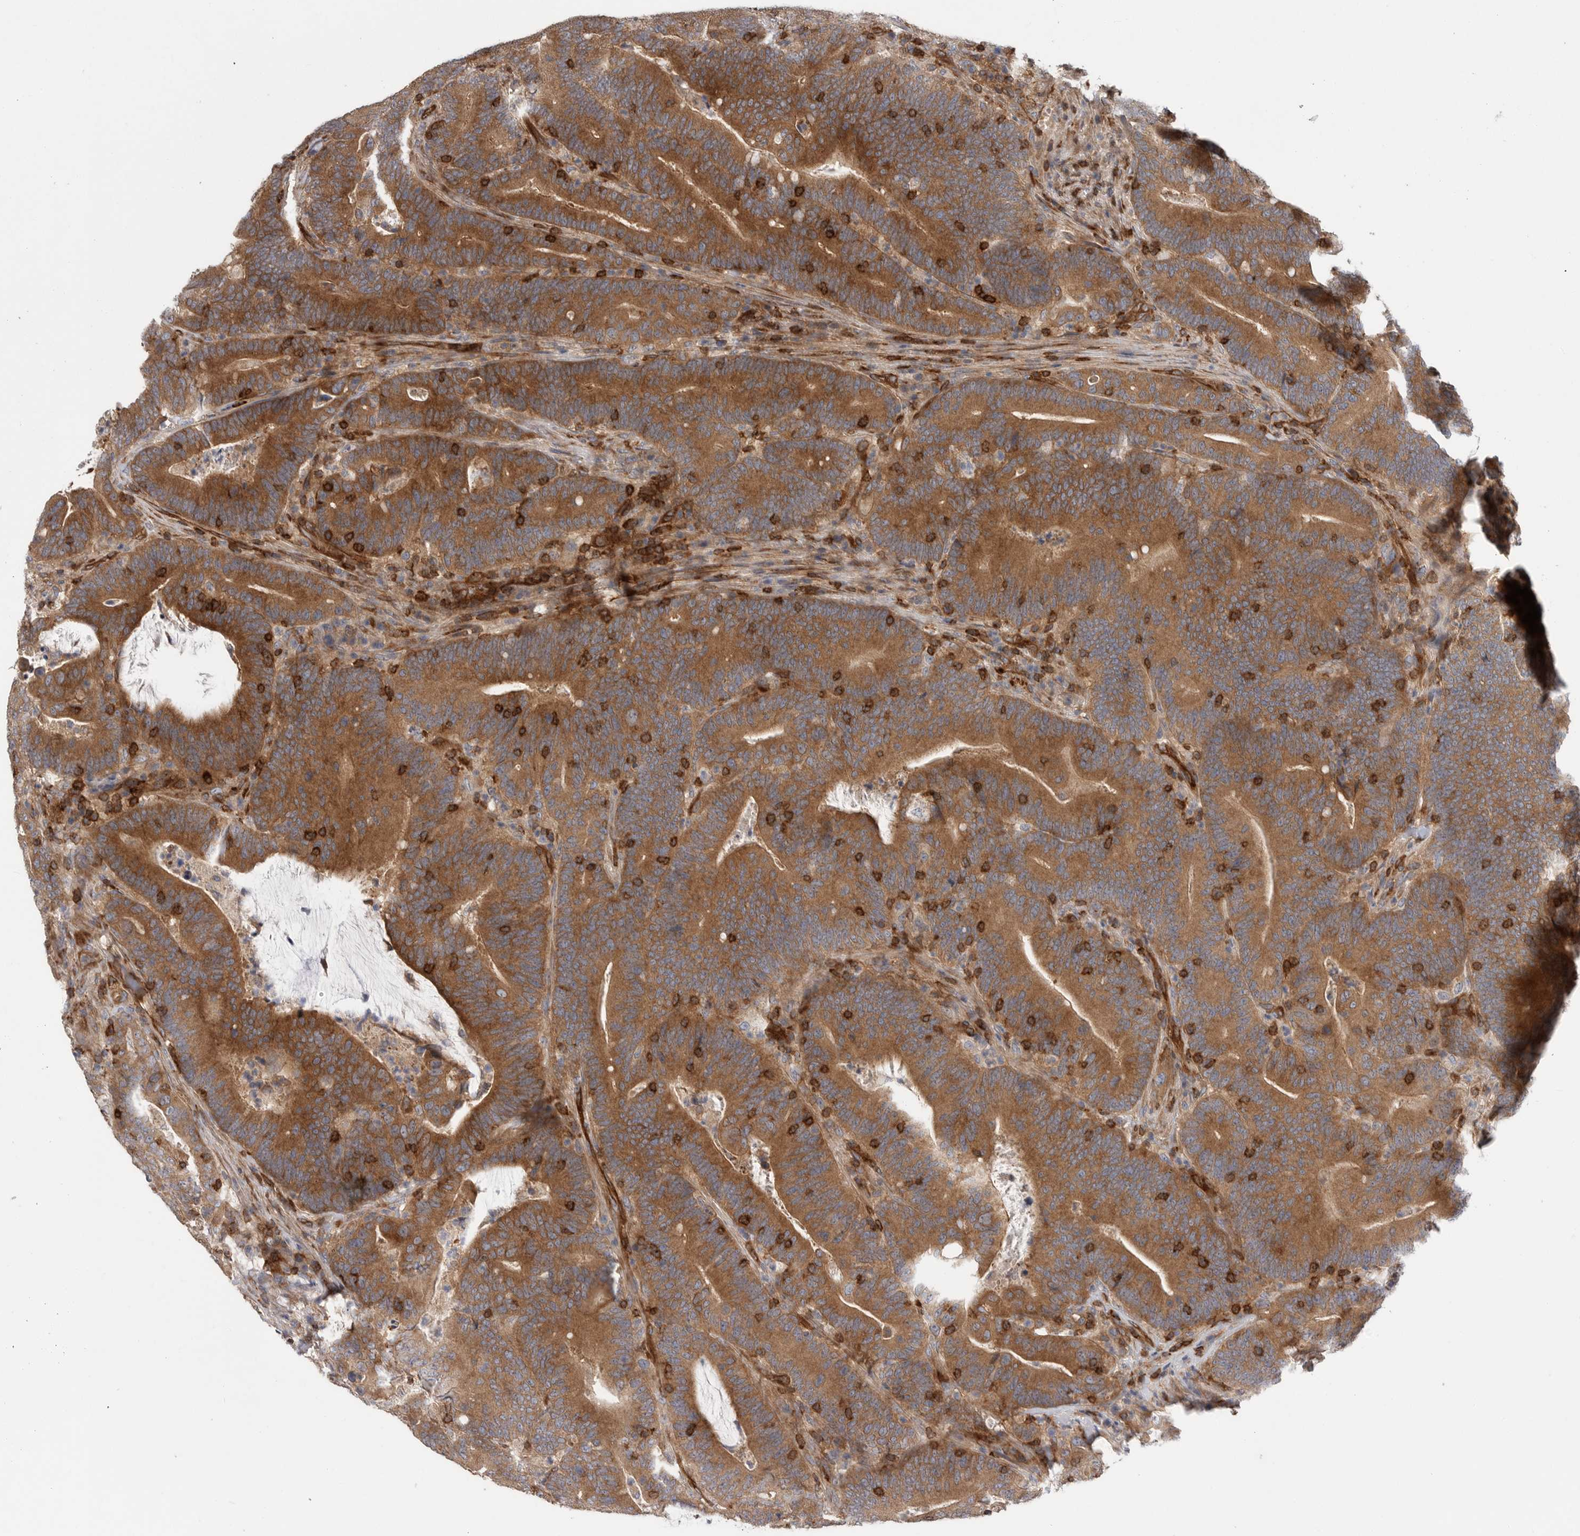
{"staining": {"intensity": "strong", "quantity": ">75%", "location": "cytoplasmic/membranous"}, "tissue": "colorectal cancer", "cell_type": "Tumor cells", "image_type": "cancer", "snomed": [{"axis": "morphology", "description": "Adenocarcinoma, NOS"}, {"axis": "topography", "description": "Colon"}], "caption": "A brown stain highlights strong cytoplasmic/membranous staining of a protein in human colorectal adenocarcinoma tumor cells.", "gene": "PRKCH", "patient": {"sex": "female", "age": 66}}